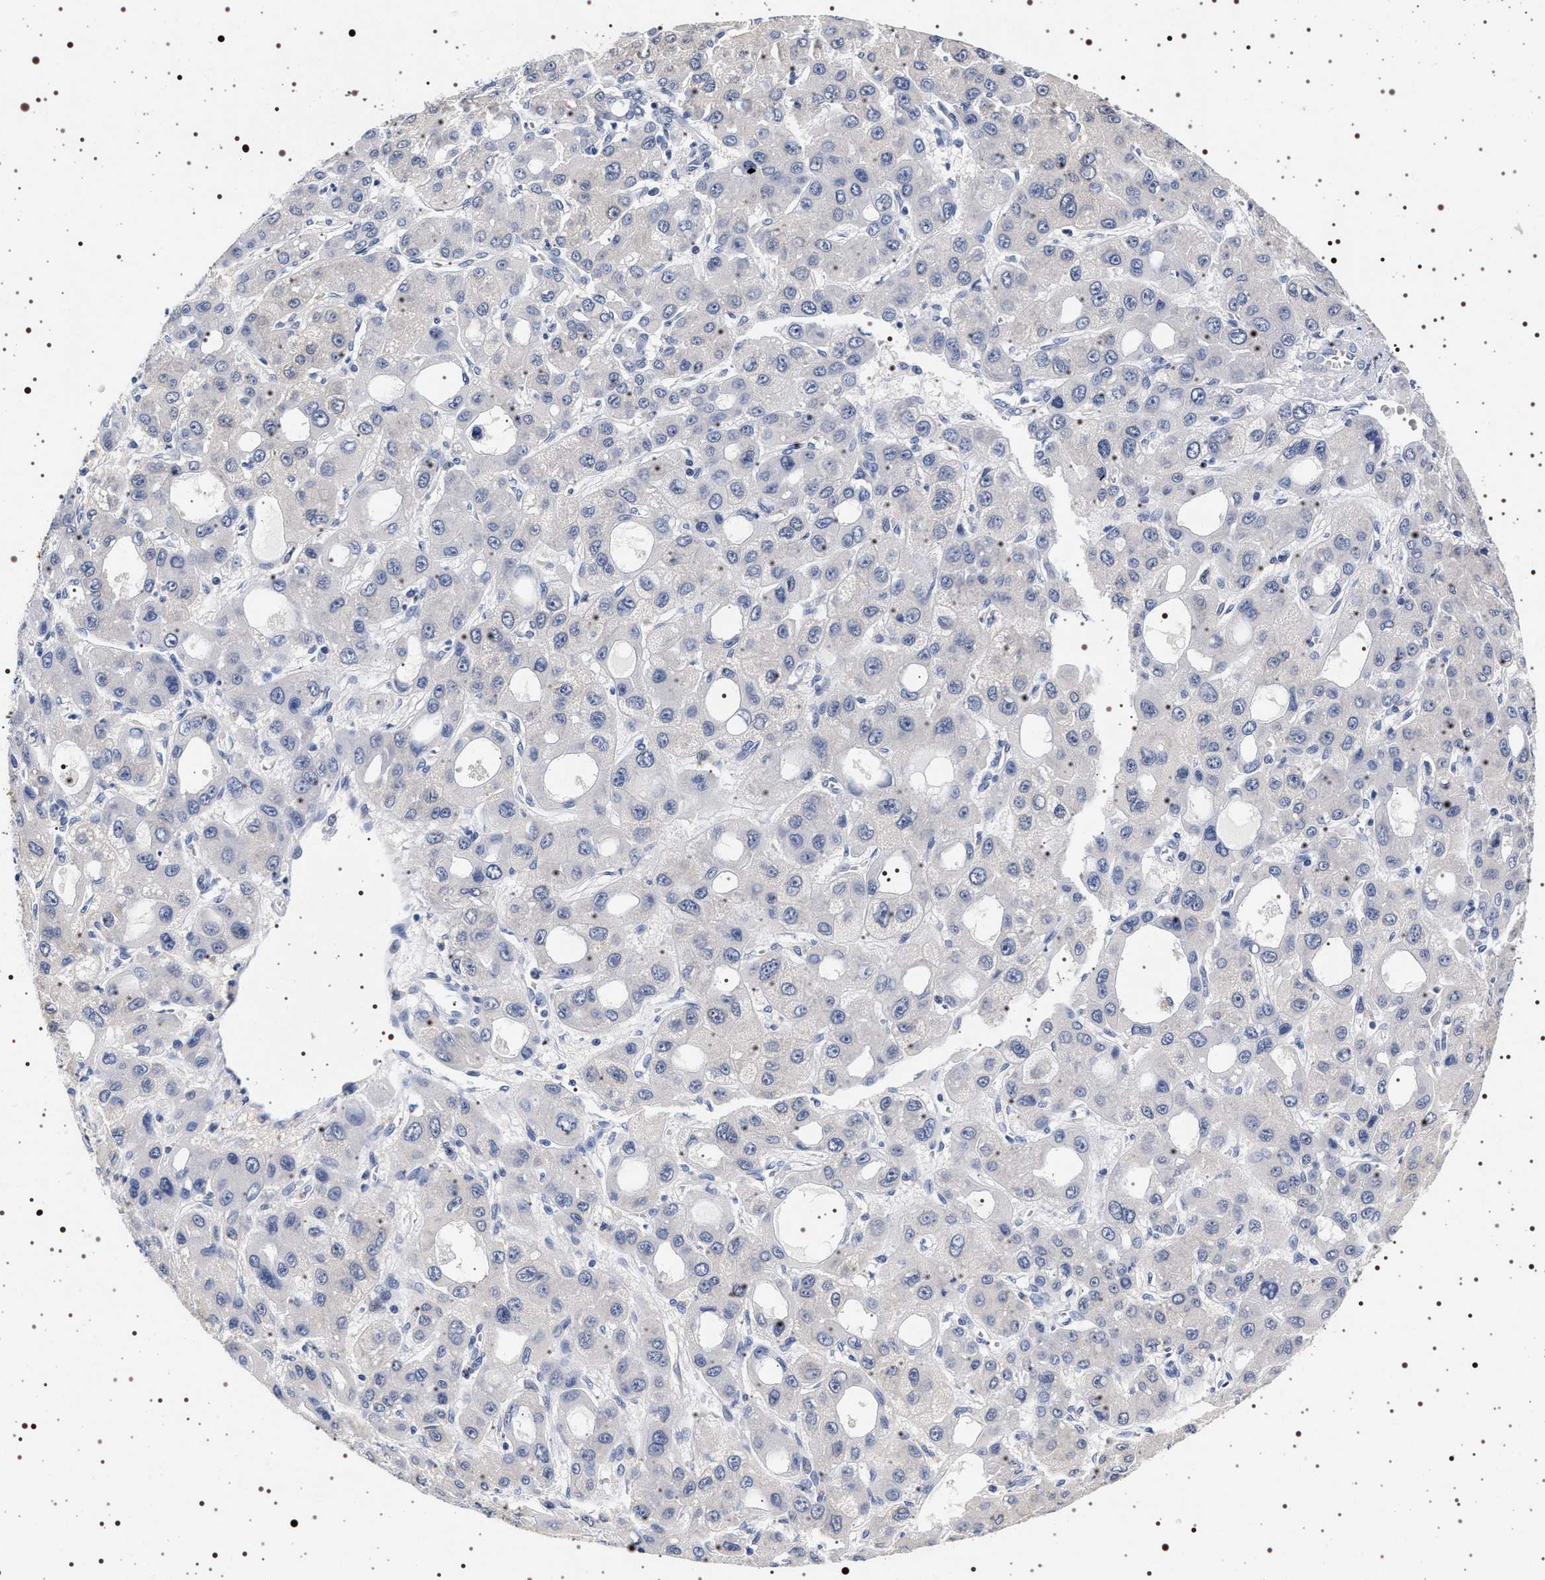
{"staining": {"intensity": "negative", "quantity": "none", "location": "none"}, "tissue": "liver cancer", "cell_type": "Tumor cells", "image_type": "cancer", "snomed": [{"axis": "morphology", "description": "Carcinoma, Hepatocellular, NOS"}, {"axis": "topography", "description": "Liver"}], "caption": "Image shows no significant protein expression in tumor cells of liver hepatocellular carcinoma.", "gene": "SYN1", "patient": {"sex": "male", "age": 55}}